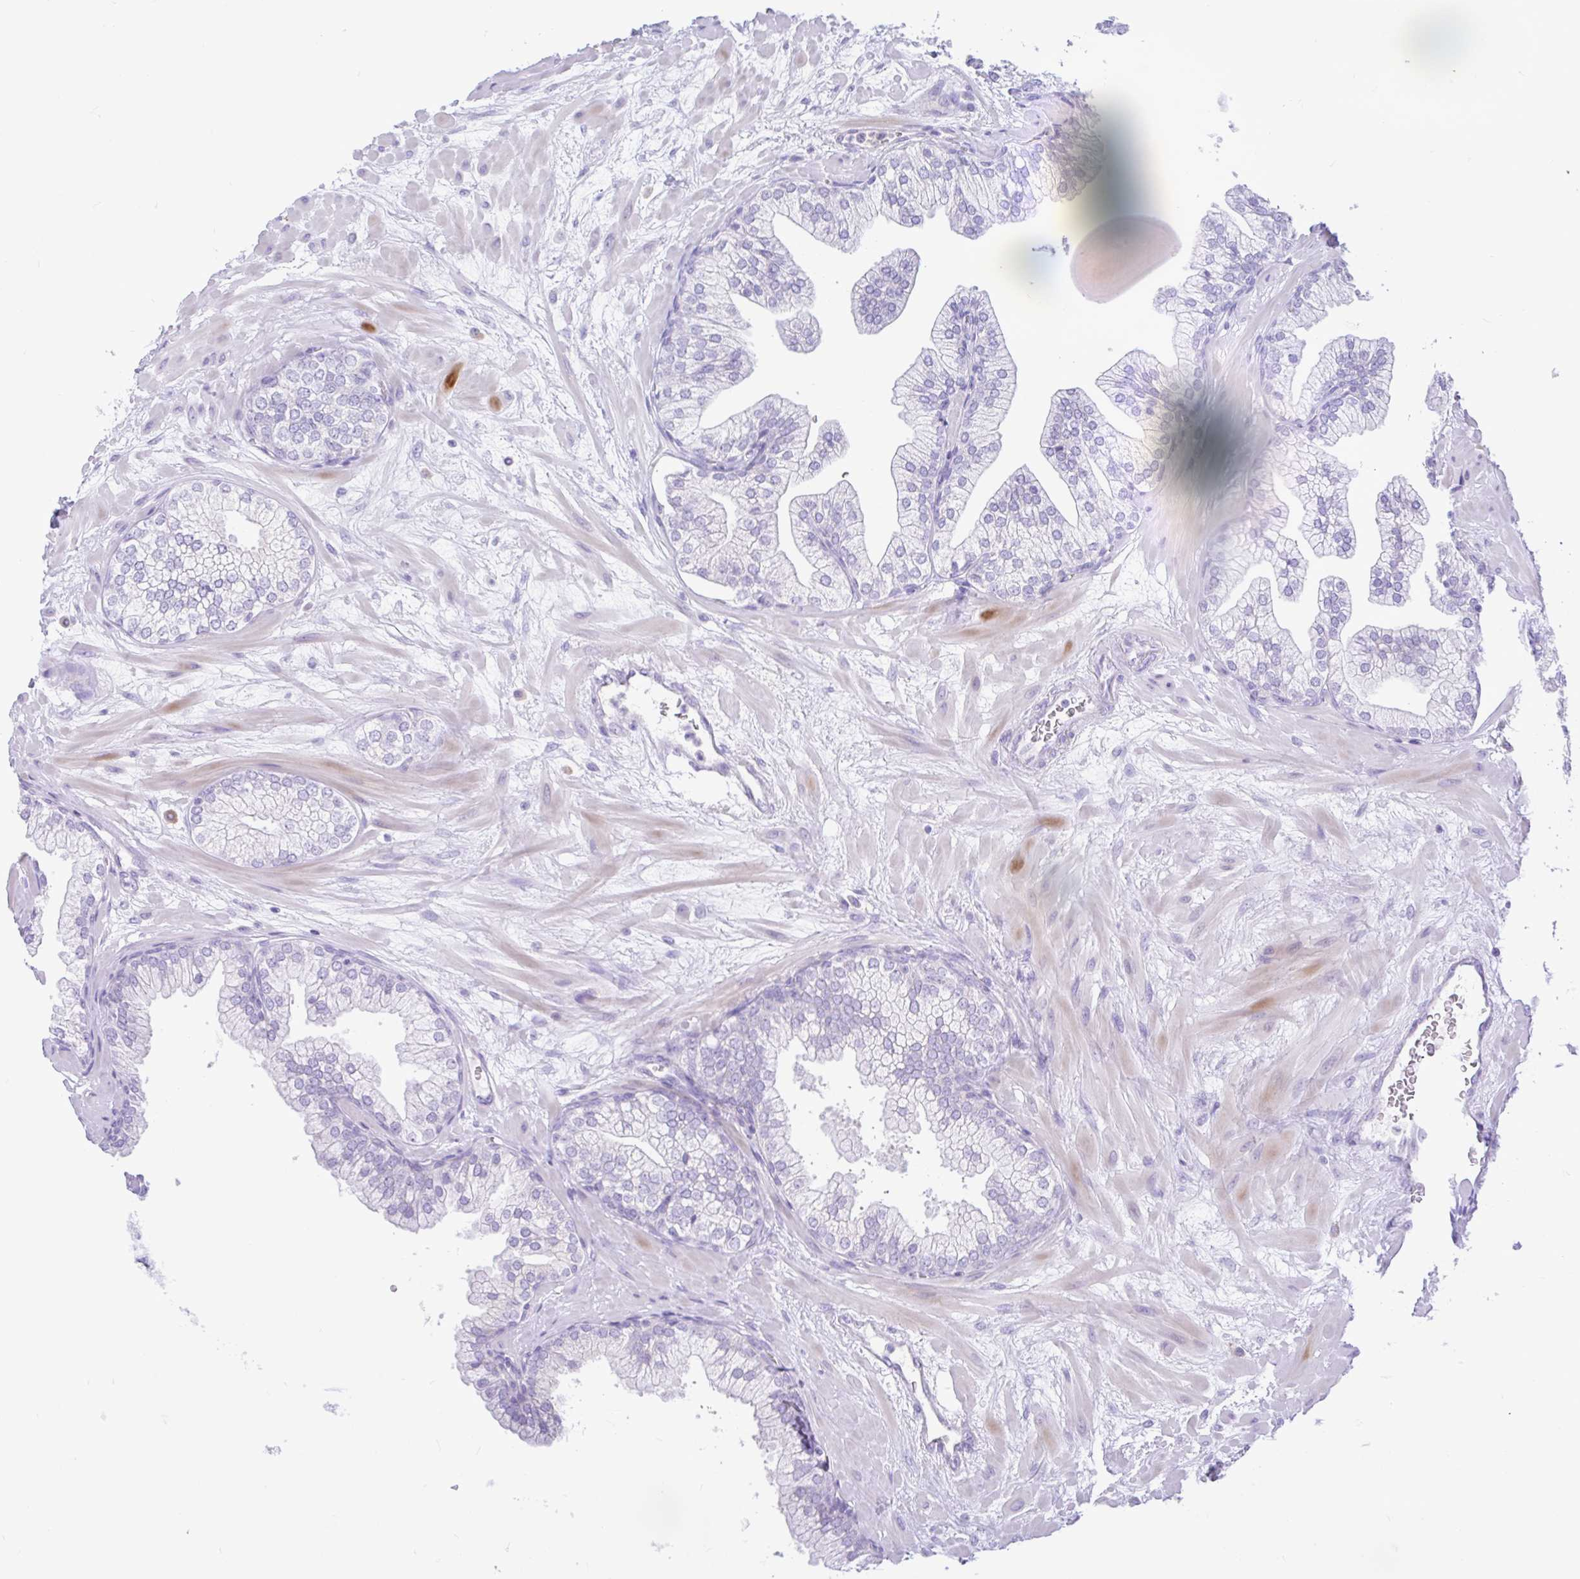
{"staining": {"intensity": "negative", "quantity": "none", "location": "none"}, "tissue": "prostate", "cell_type": "Glandular cells", "image_type": "normal", "snomed": [{"axis": "morphology", "description": "Normal tissue, NOS"}, {"axis": "topography", "description": "Prostate"}, {"axis": "topography", "description": "Peripheral nerve tissue"}], "caption": "Prostate was stained to show a protein in brown. There is no significant expression in glandular cells.", "gene": "ZNF101", "patient": {"sex": "male", "age": 61}}